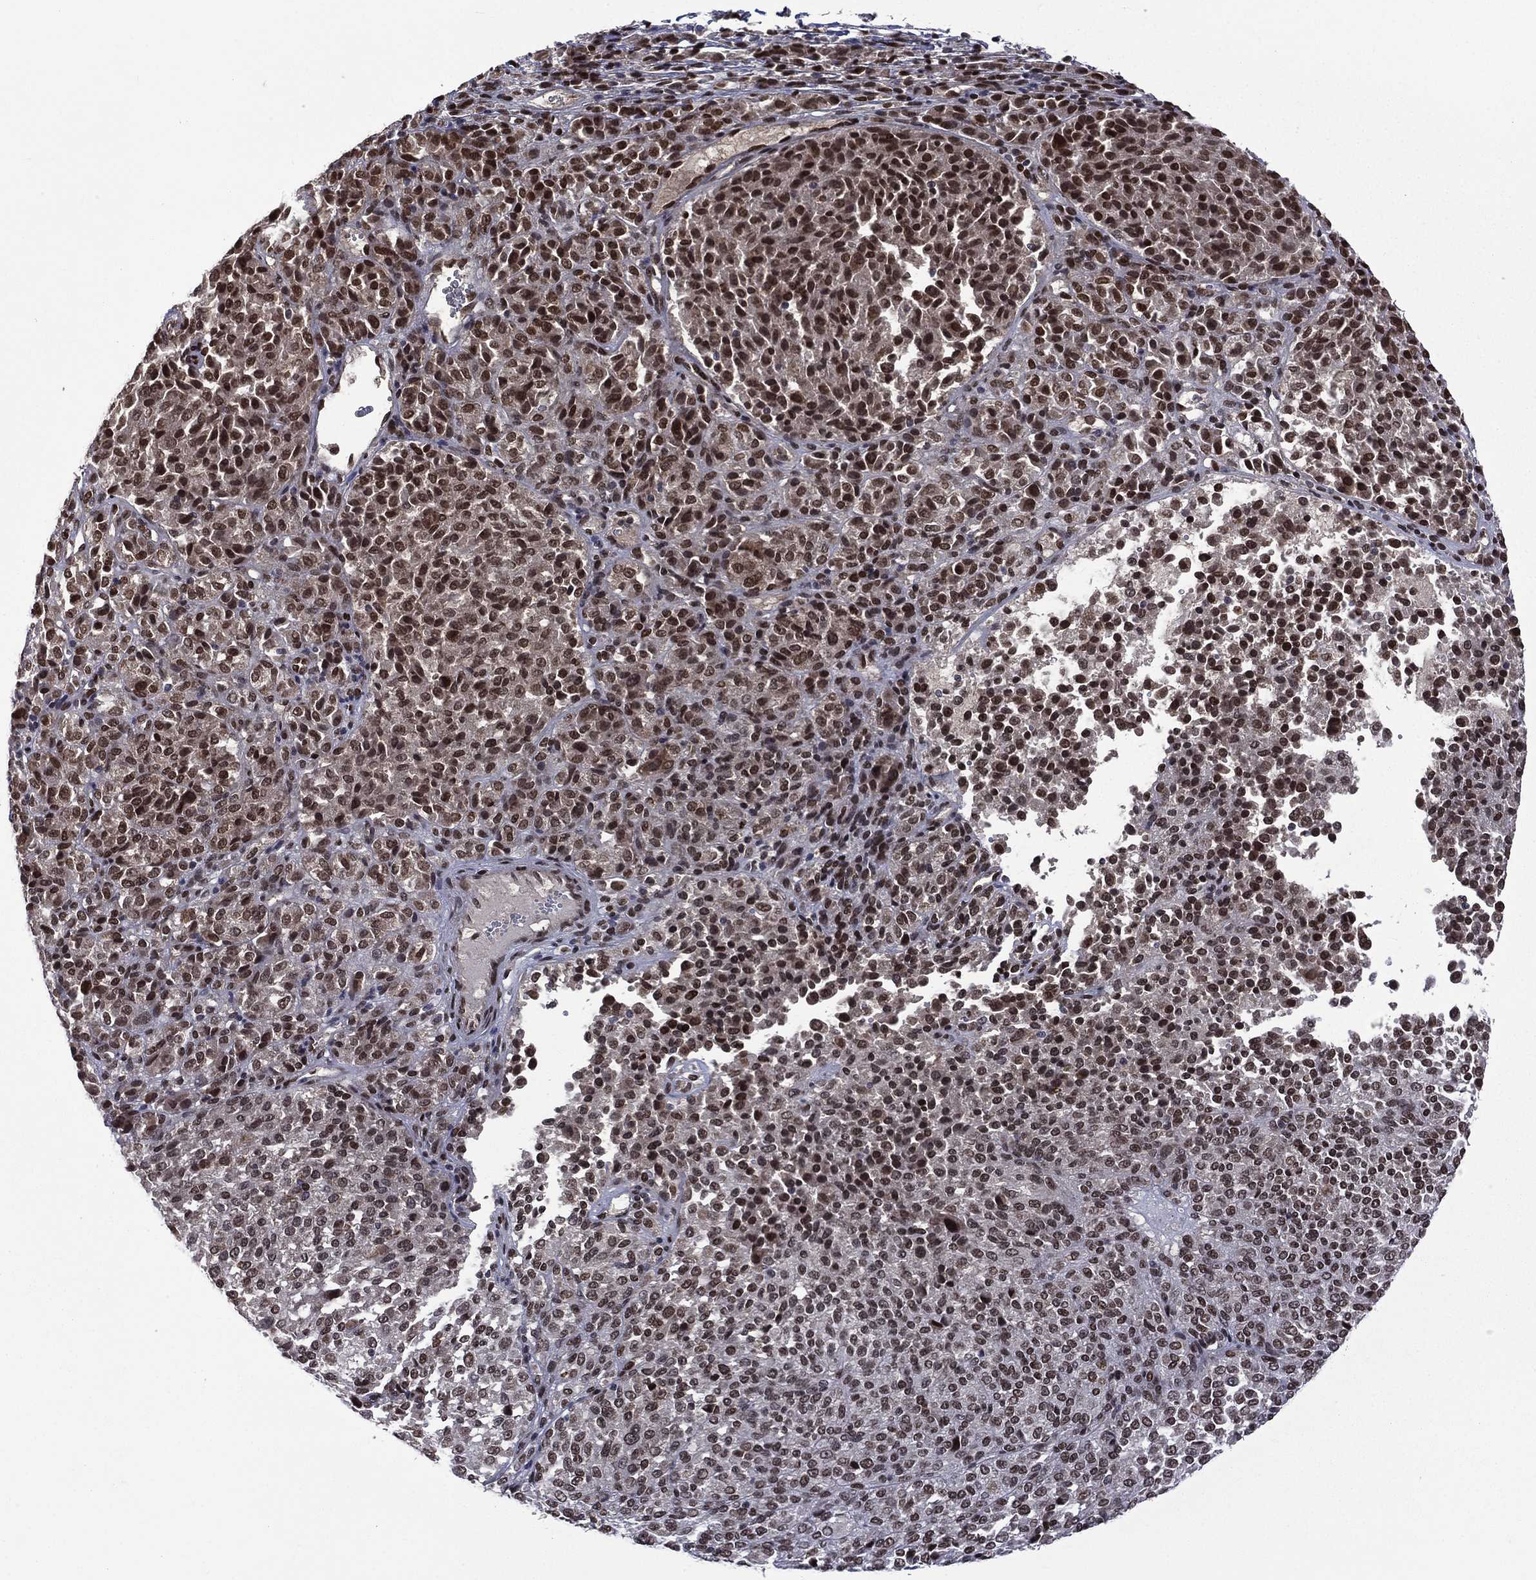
{"staining": {"intensity": "strong", "quantity": ">75%", "location": "nuclear"}, "tissue": "melanoma", "cell_type": "Tumor cells", "image_type": "cancer", "snomed": [{"axis": "morphology", "description": "Malignant melanoma, Metastatic site"}, {"axis": "topography", "description": "Brain"}], "caption": "Immunohistochemical staining of human malignant melanoma (metastatic site) shows high levels of strong nuclear staining in about >75% of tumor cells.", "gene": "C5orf24", "patient": {"sex": "female", "age": 56}}